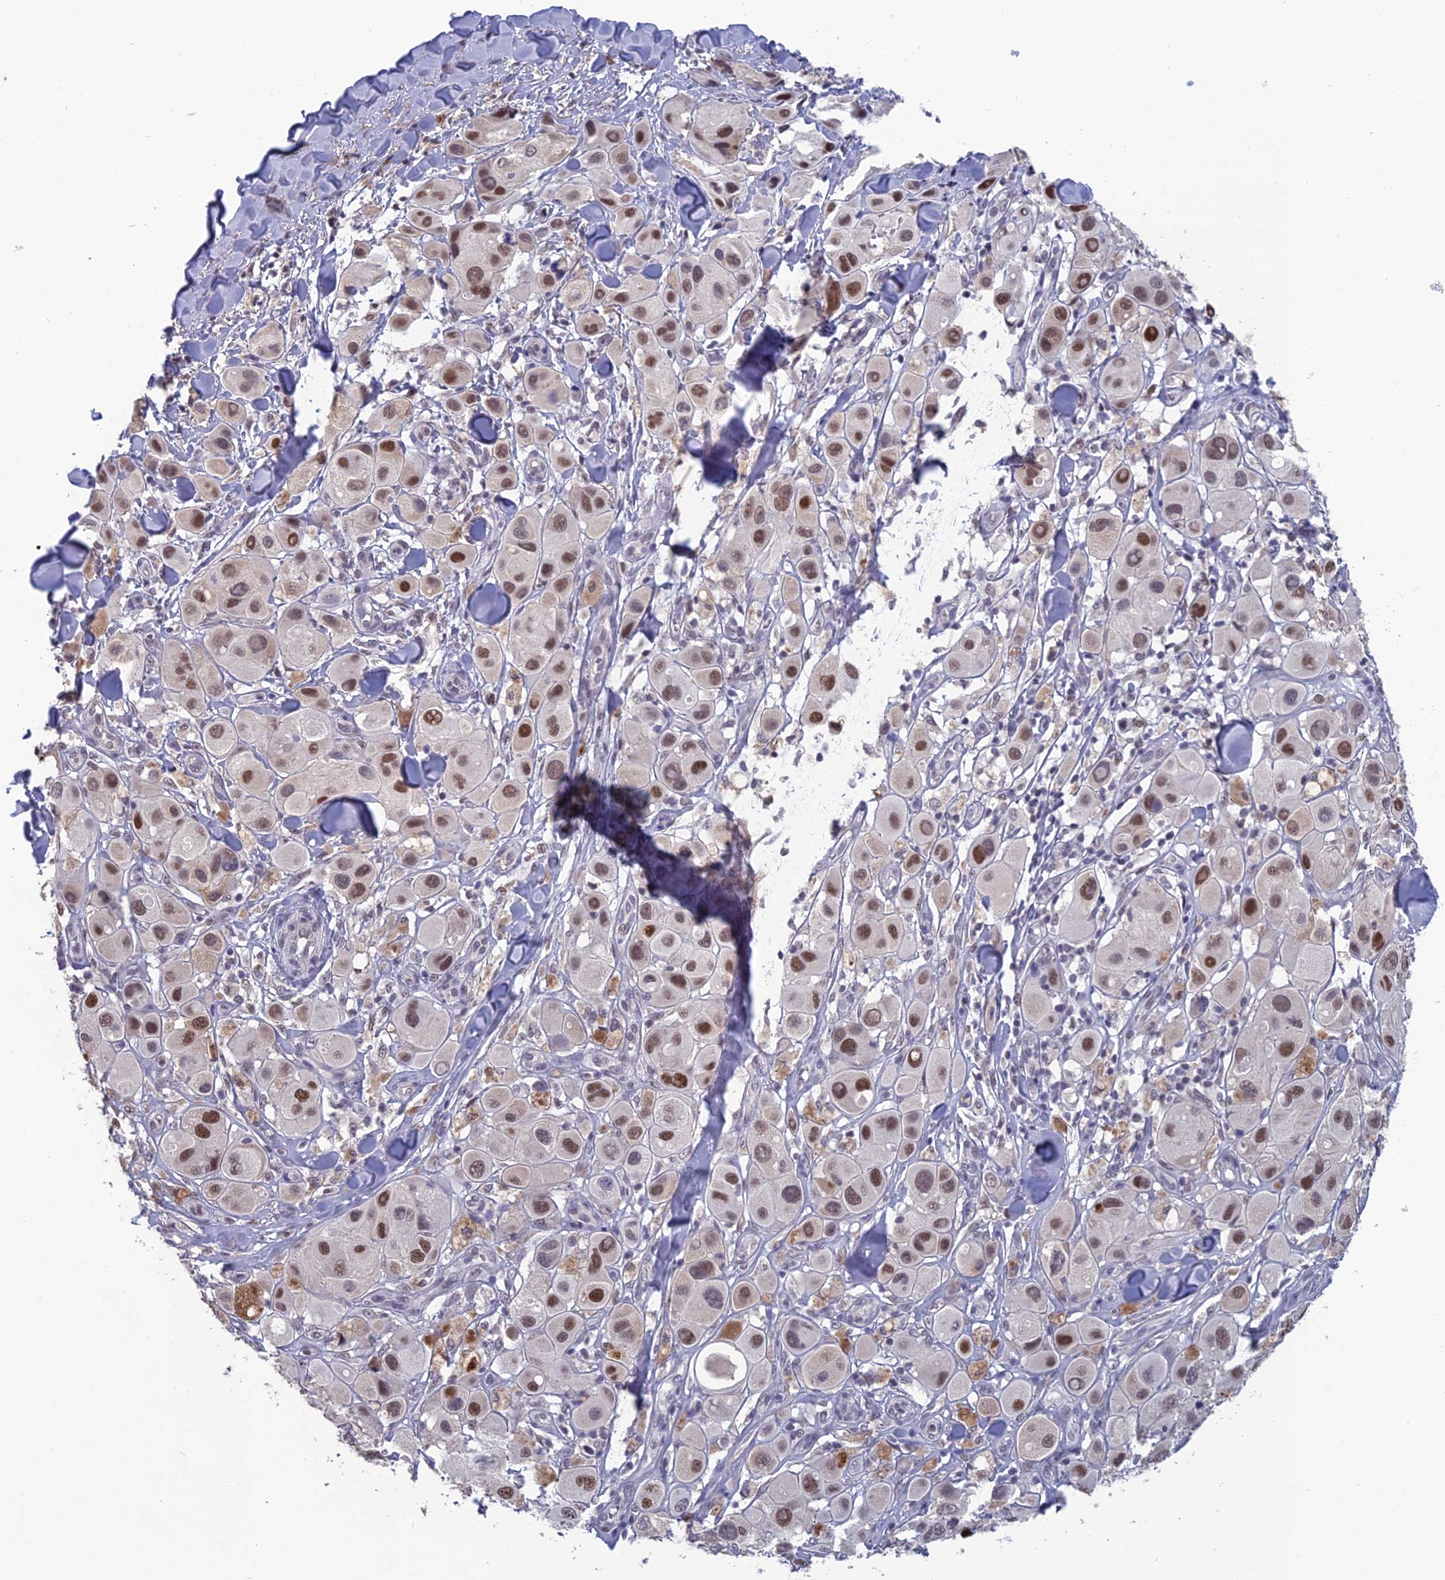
{"staining": {"intensity": "moderate", "quantity": ">75%", "location": "nuclear"}, "tissue": "melanoma", "cell_type": "Tumor cells", "image_type": "cancer", "snomed": [{"axis": "morphology", "description": "Malignant melanoma, Metastatic site"}, {"axis": "topography", "description": "Skin"}], "caption": "Immunohistochemical staining of melanoma exhibits moderate nuclear protein positivity in approximately >75% of tumor cells.", "gene": "MT-CO3", "patient": {"sex": "male", "age": 41}}